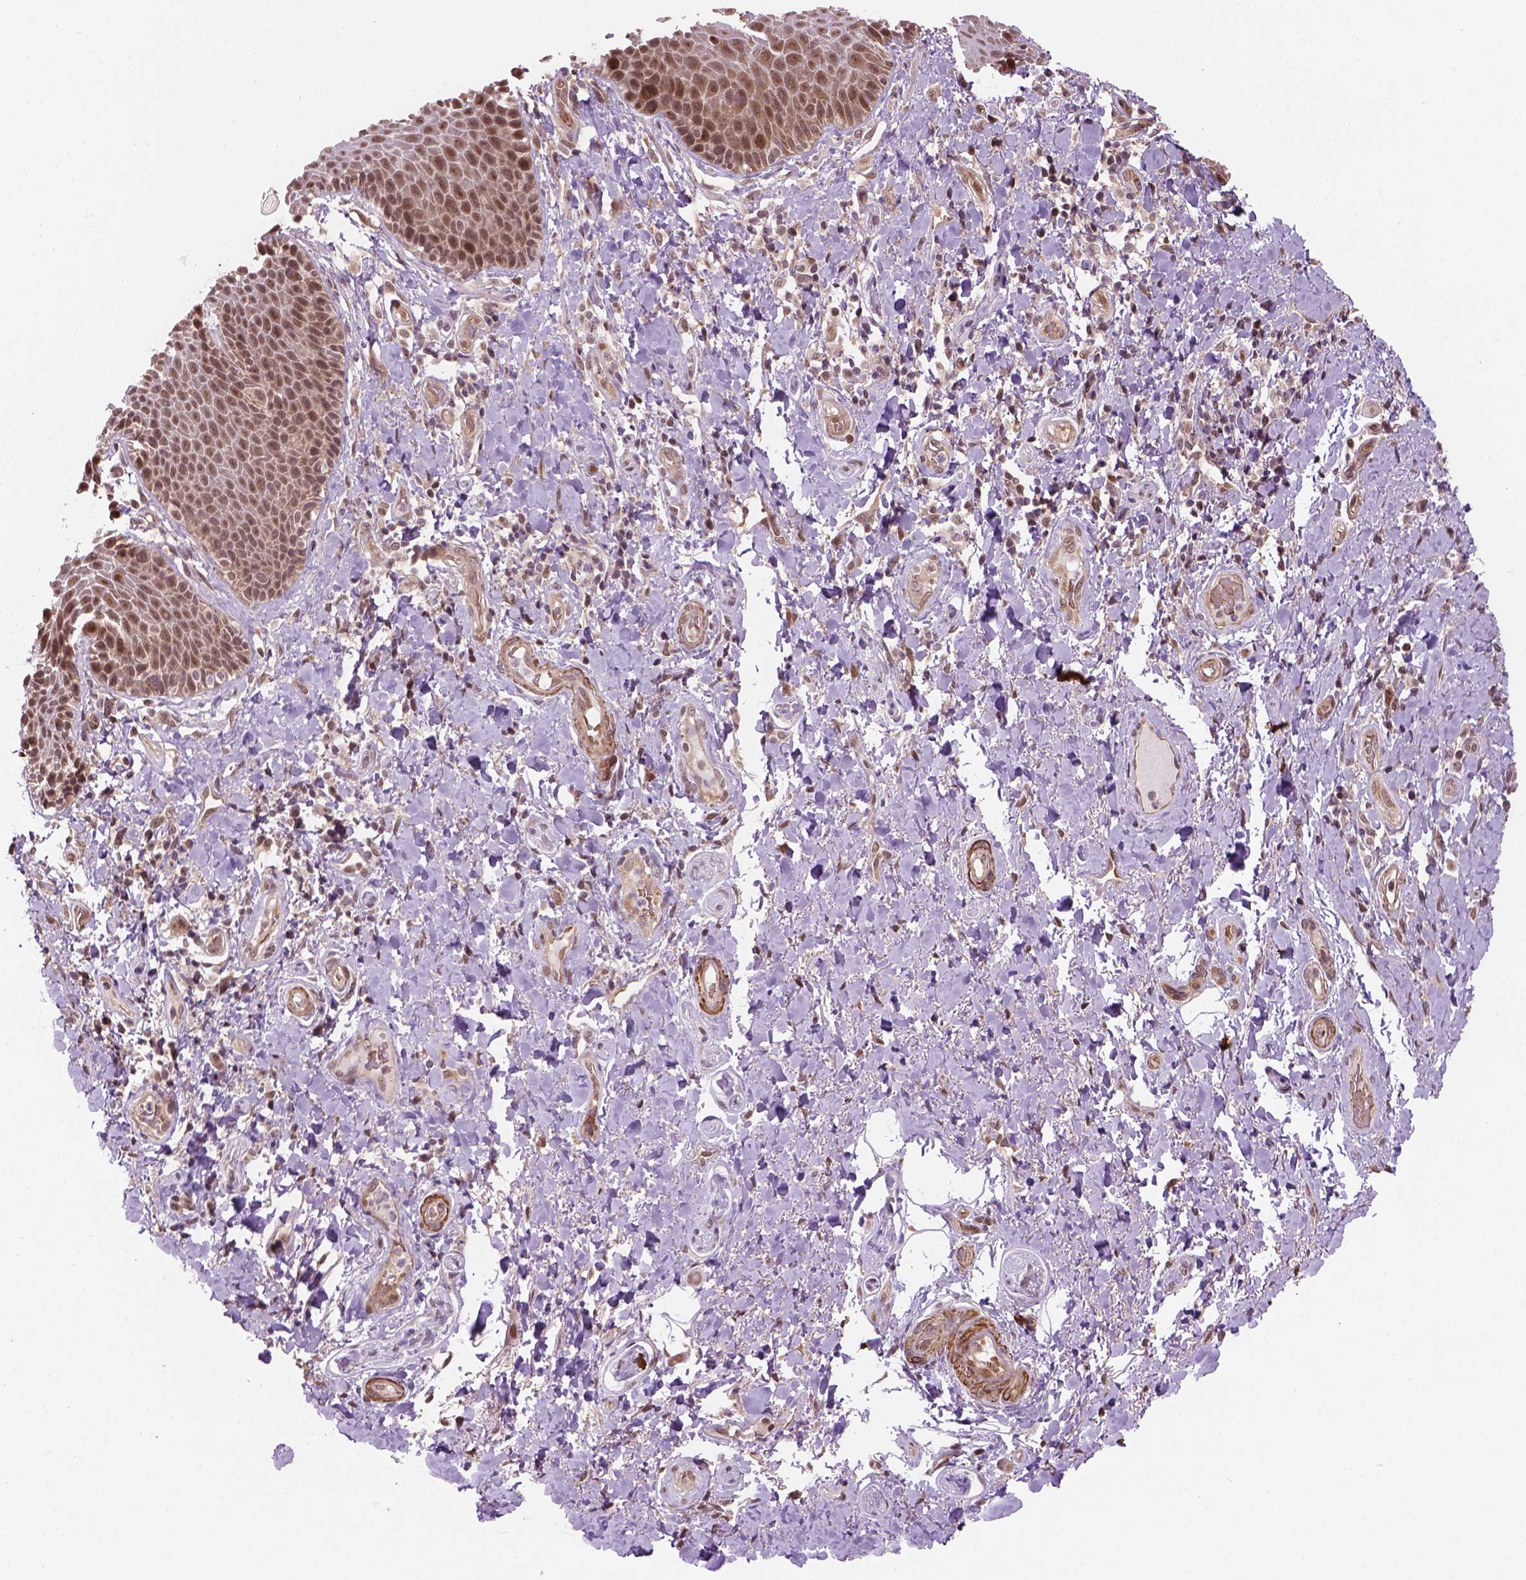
{"staining": {"intensity": "moderate", "quantity": "<25%", "location": "cytoplasmic/membranous,nuclear"}, "tissue": "skin", "cell_type": "Epidermal cells", "image_type": "normal", "snomed": [{"axis": "morphology", "description": "Normal tissue, NOS"}, {"axis": "topography", "description": "Anal"}, {"axis": "topography", "description": "Peripheral nerve tissue"}], "caption": "This is a histology image of IHC staining of benign skin, which shows moderate staining in the cytoplasmic/membranous,nuclear of epidermal cells.", "gene": "PSMD11", "patient": {"sex": "male", "age": 51}}